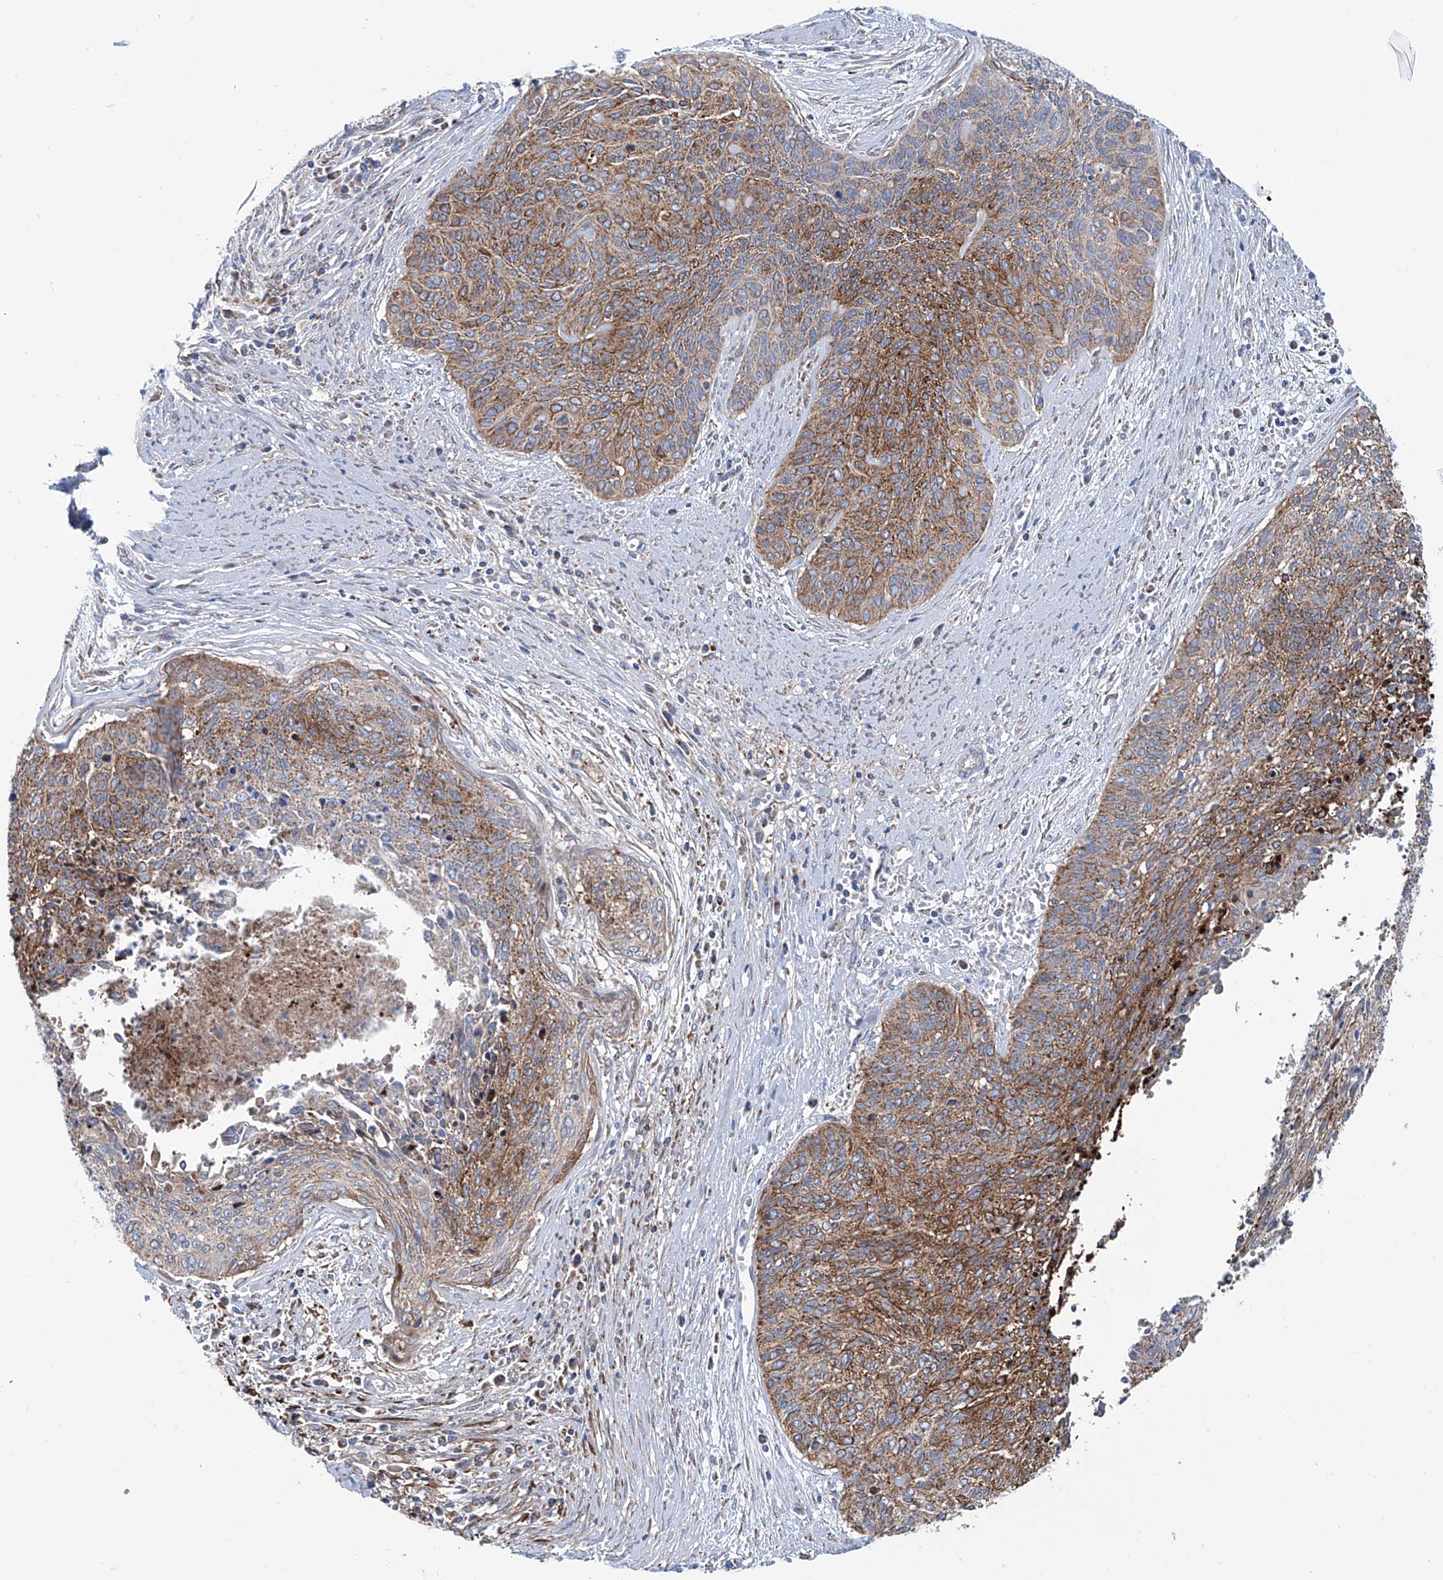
{"staining": {"intensity": "moderate", "quantity": ">75%", "location": "cytoplasmic/membranous"}, "tissue": "cervical cancer", "cell_type": "Tumor cells", "image_type": "cancer", "snomed": [{"axis": "morphology", "description": "Squamous cell carcinoma, NOS"}, {"axis": "topography", "description": "Cervix"}], "caption": "Immunohistochemistry (IHC) micrograph of human cervical cancer stained for a protein (brown), which exhibits medium levels of moderate cytoplasmic/membranous expression in about >75% of tumor cells.", "gene": "ALDH6A1", "patient": {"sex": "female", "age": 55}}